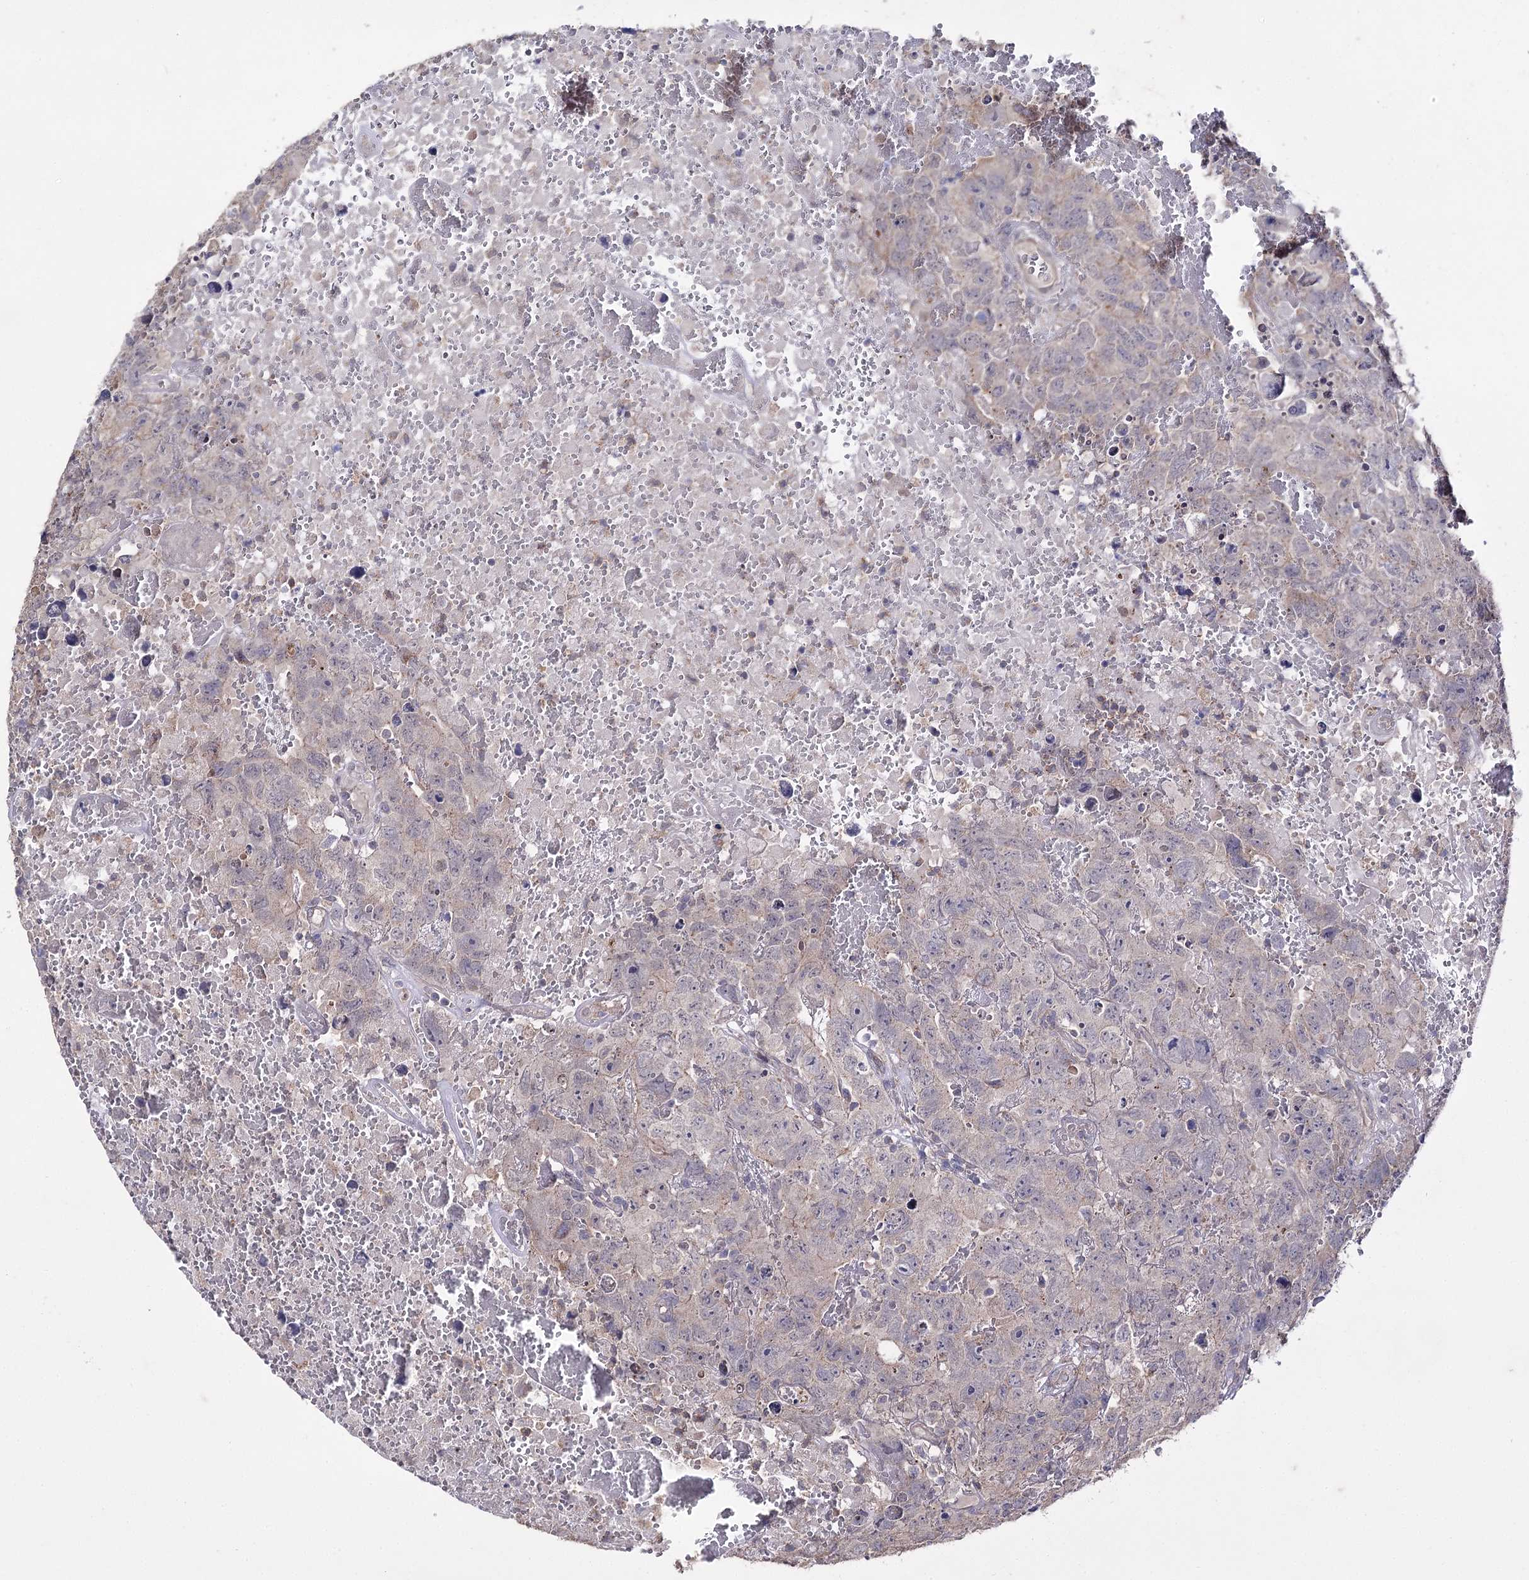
{"staining": {"intensity": "negative", "quantity": "none", "location": "none"}, "tissue": "testis cancer", "cell_type": "Tumor cells", "image_type": "cancer", "snomed": [{"axis": "morphology", "description": "Carcinoma, Embryonal, NOS"}, {"axis": "topography", "description": "Testis"}], "caption": "Tumor cells show no significant protein expression in testis embryonal carcinoma.", "gene": "AURKC", "patient": {"sex": "male", "age": 45}}